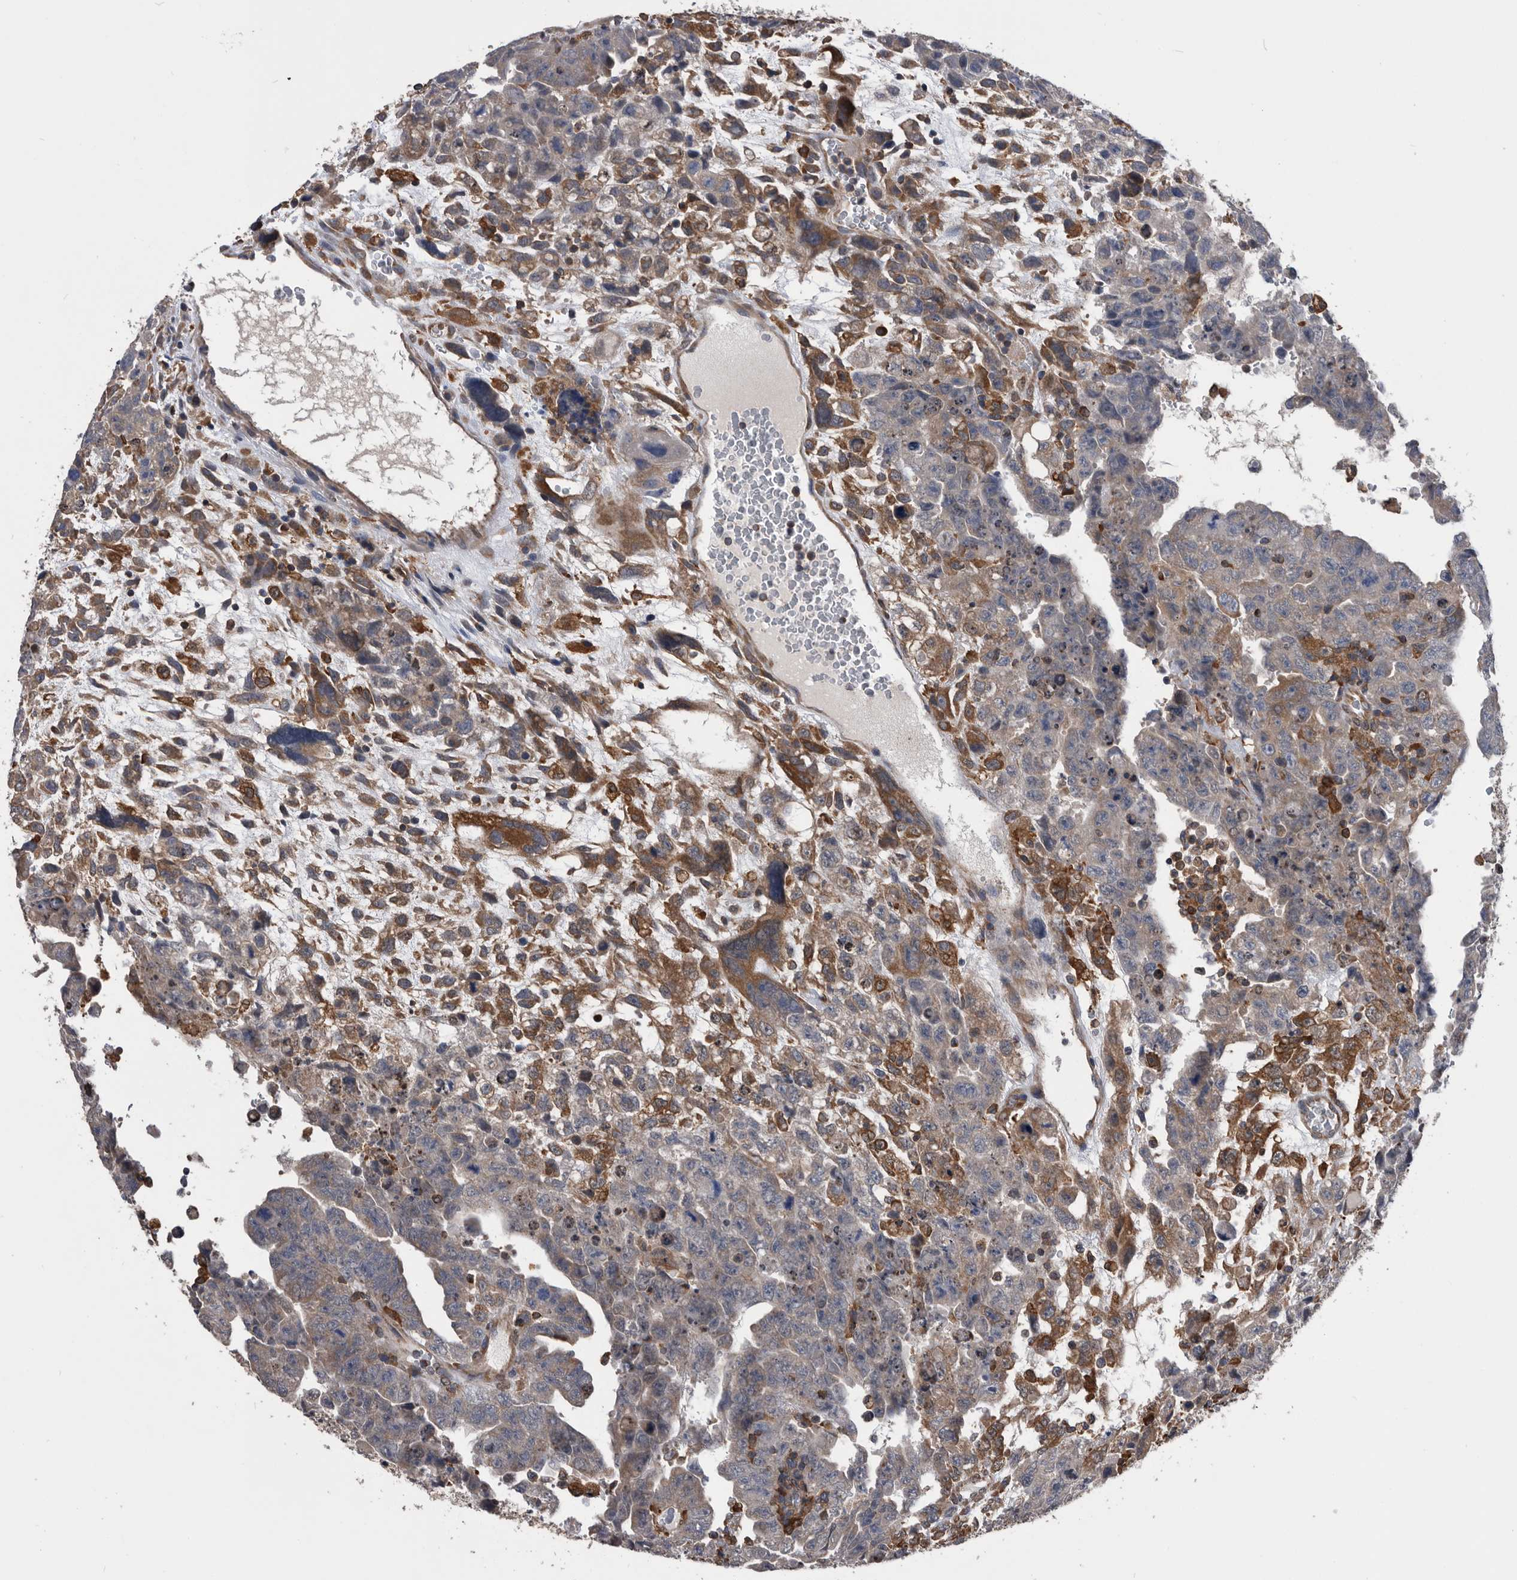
{"staining": {"intensity": "moderate", "quantity": "<25%", "location": "cytoplasmic/membranous"}, "tissue": "testis cancer", "cell_type": "Tumor cells", "image_type": "cancer", "snomed": [{"axis": "morphology", "description": "Carcinoma, Embryonal, NOS"}, {"axis": "topography", "description": "Testis"}], "caption": "The photomicrograph reveals staining of testis embryonal carcinoma, revealing moderate cytoplasmic/membranous protein positivity (brown color) within tumor cells.", "gene": "NRBP1", "patient": {"sex": "male", "age": 28}}